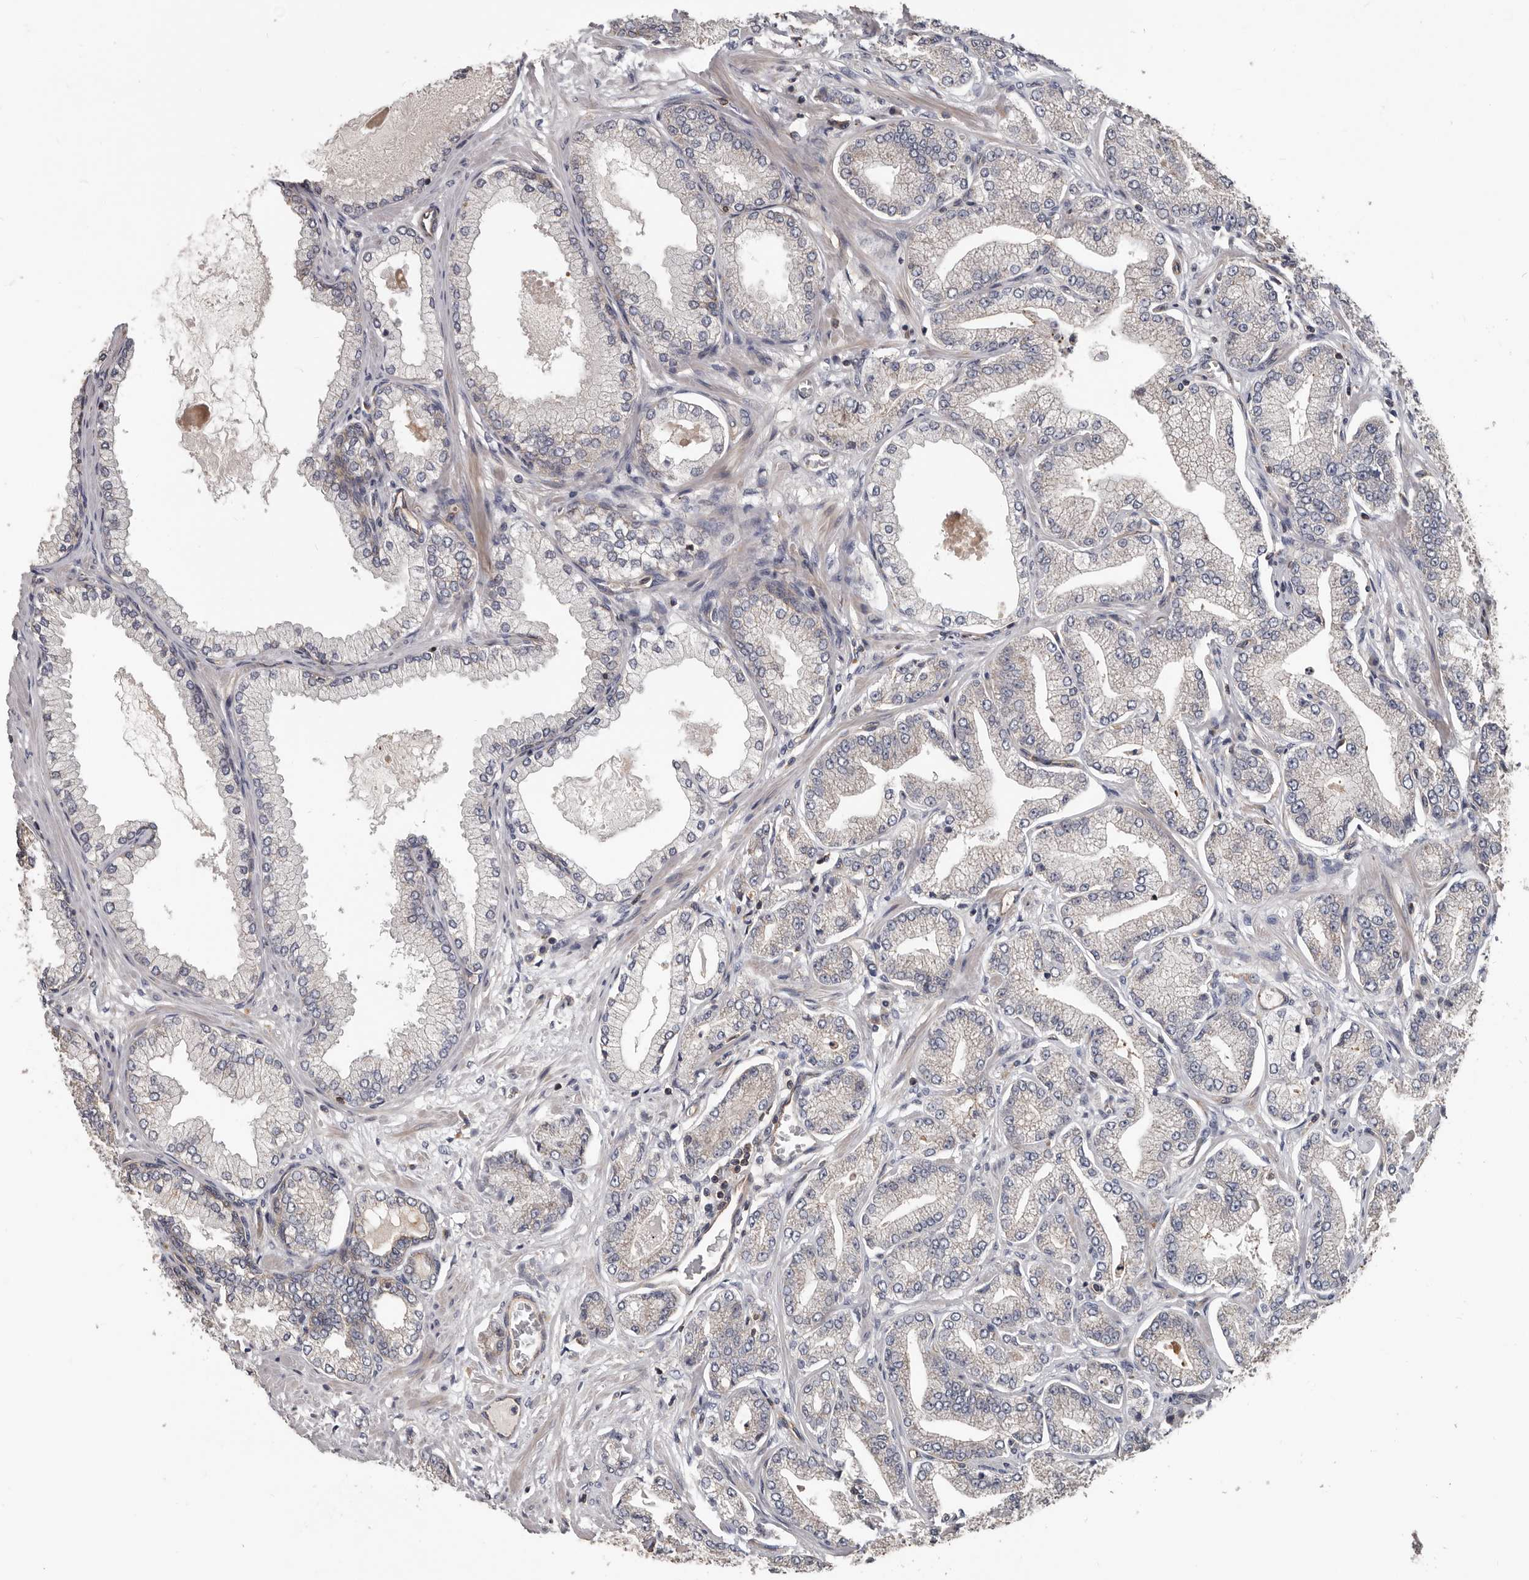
{"staining": {"intensity": "negative", "quantity": "none", "location": "none"}, "tissue": "prostate cancer", "cell_type": "Tumor cells", "image_type": "cancer", "snomed": [{"axis": "morphology", "description": "Adenocarcinoma, Low grade"}, {"axis": "topography", "description": "Prostate"}], "caption": "Tumor cells show no significant protein positivity in prostate cancer (low-grade adenocarcinoma).", "gene": "PNRC2", "patient": {"sex": "male", "age": 63}}